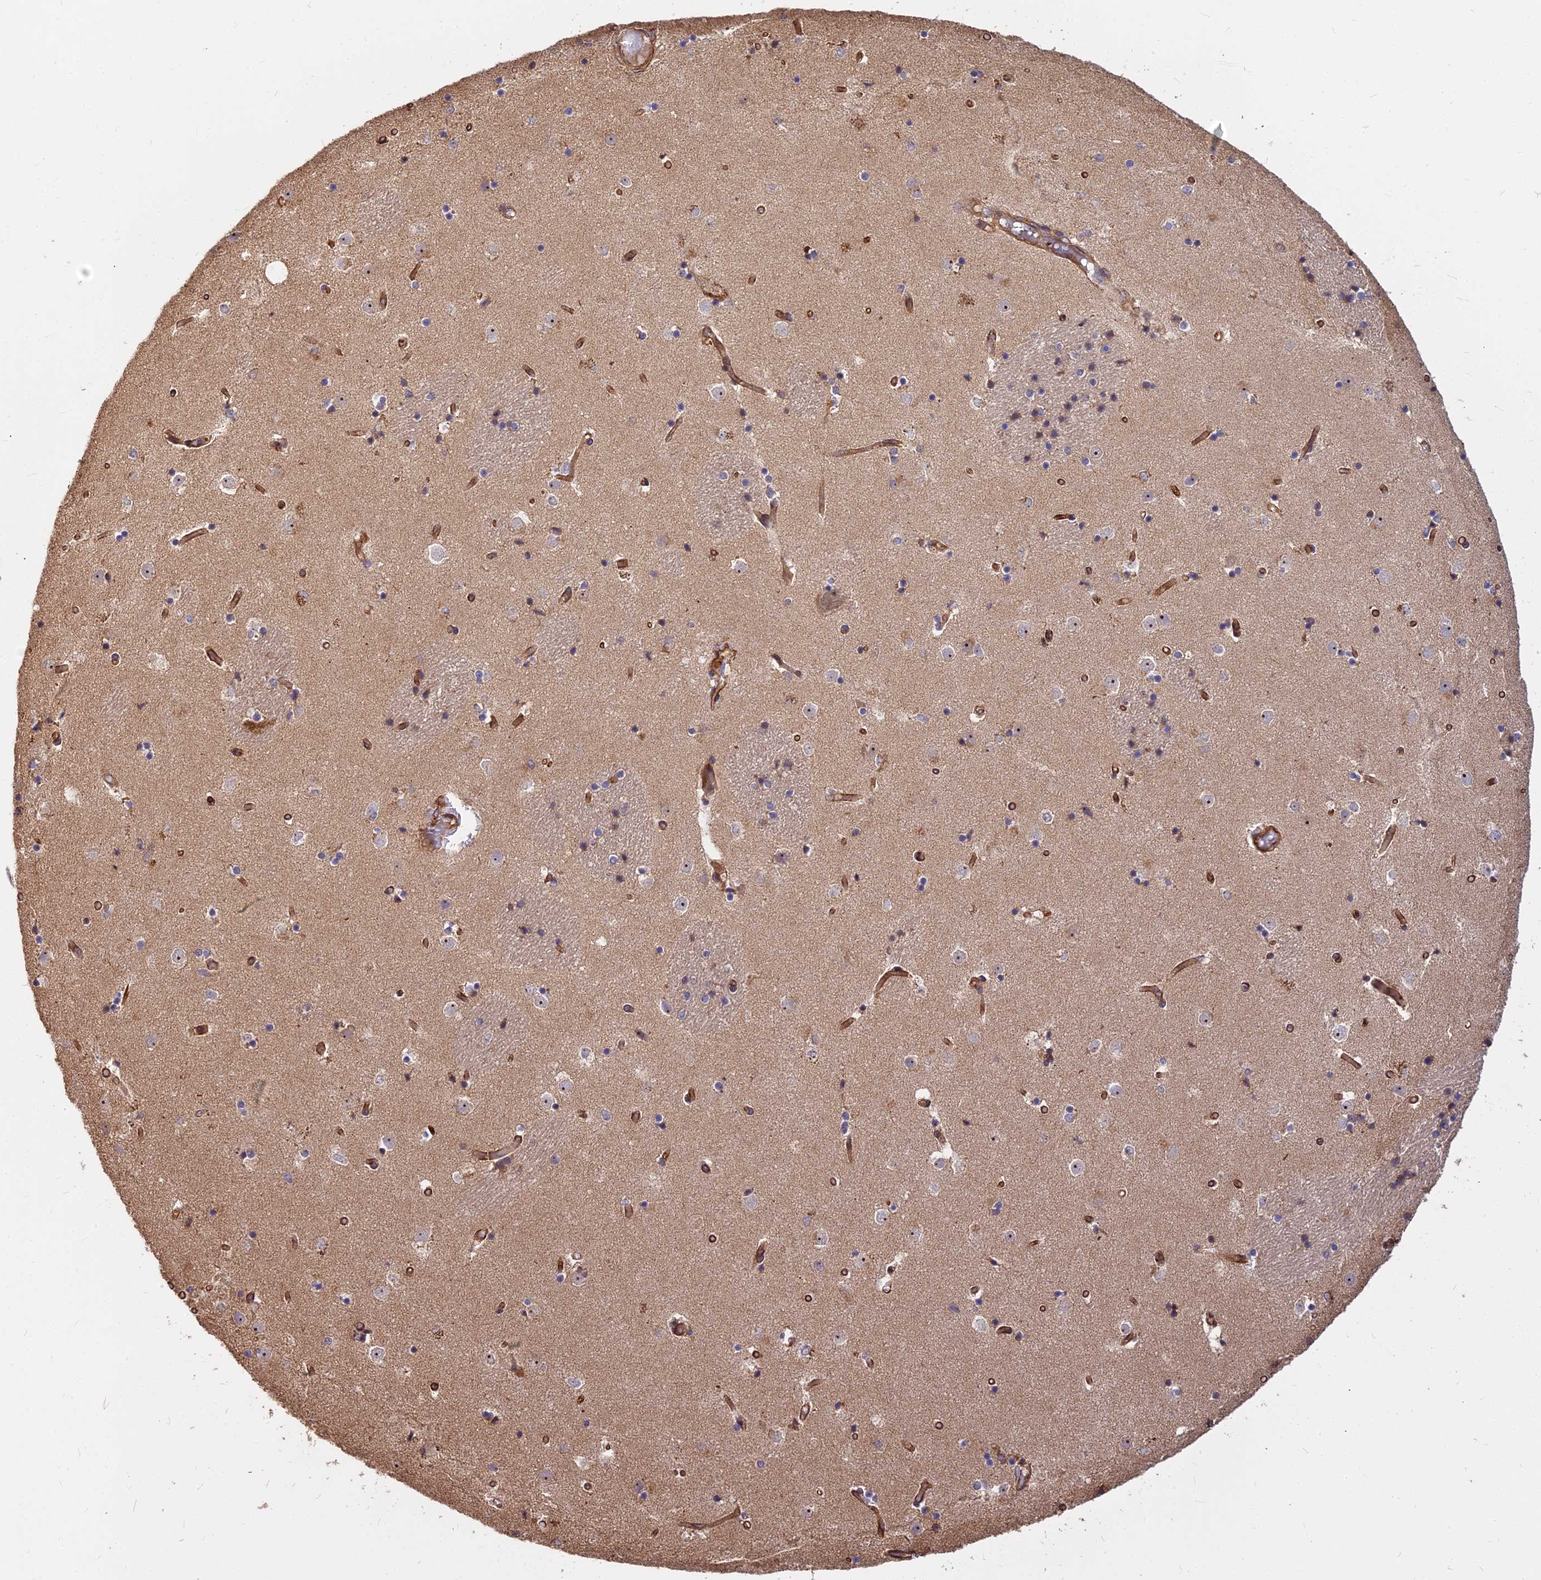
{"staining": {"intensity": "moderate", "quantity": "<25%", "location": "cytoplasmic/membranous"}, "tissue": "caudate", "cell_type": "Glial cells", "image_type": "normal", "snomed": [{"axis": "morphology", "description": "Normal tissue, NOS"}, {"axis": "topography", "description": "Lateral ventricle wall"}], "caption": "Protein analysis of benign caudate demonstrates moderate cytoplasmic/membranous positivity in about <25% of glial cells.", "gene": "TCEA3", "patient": {"sex": "female", "age": 52}}